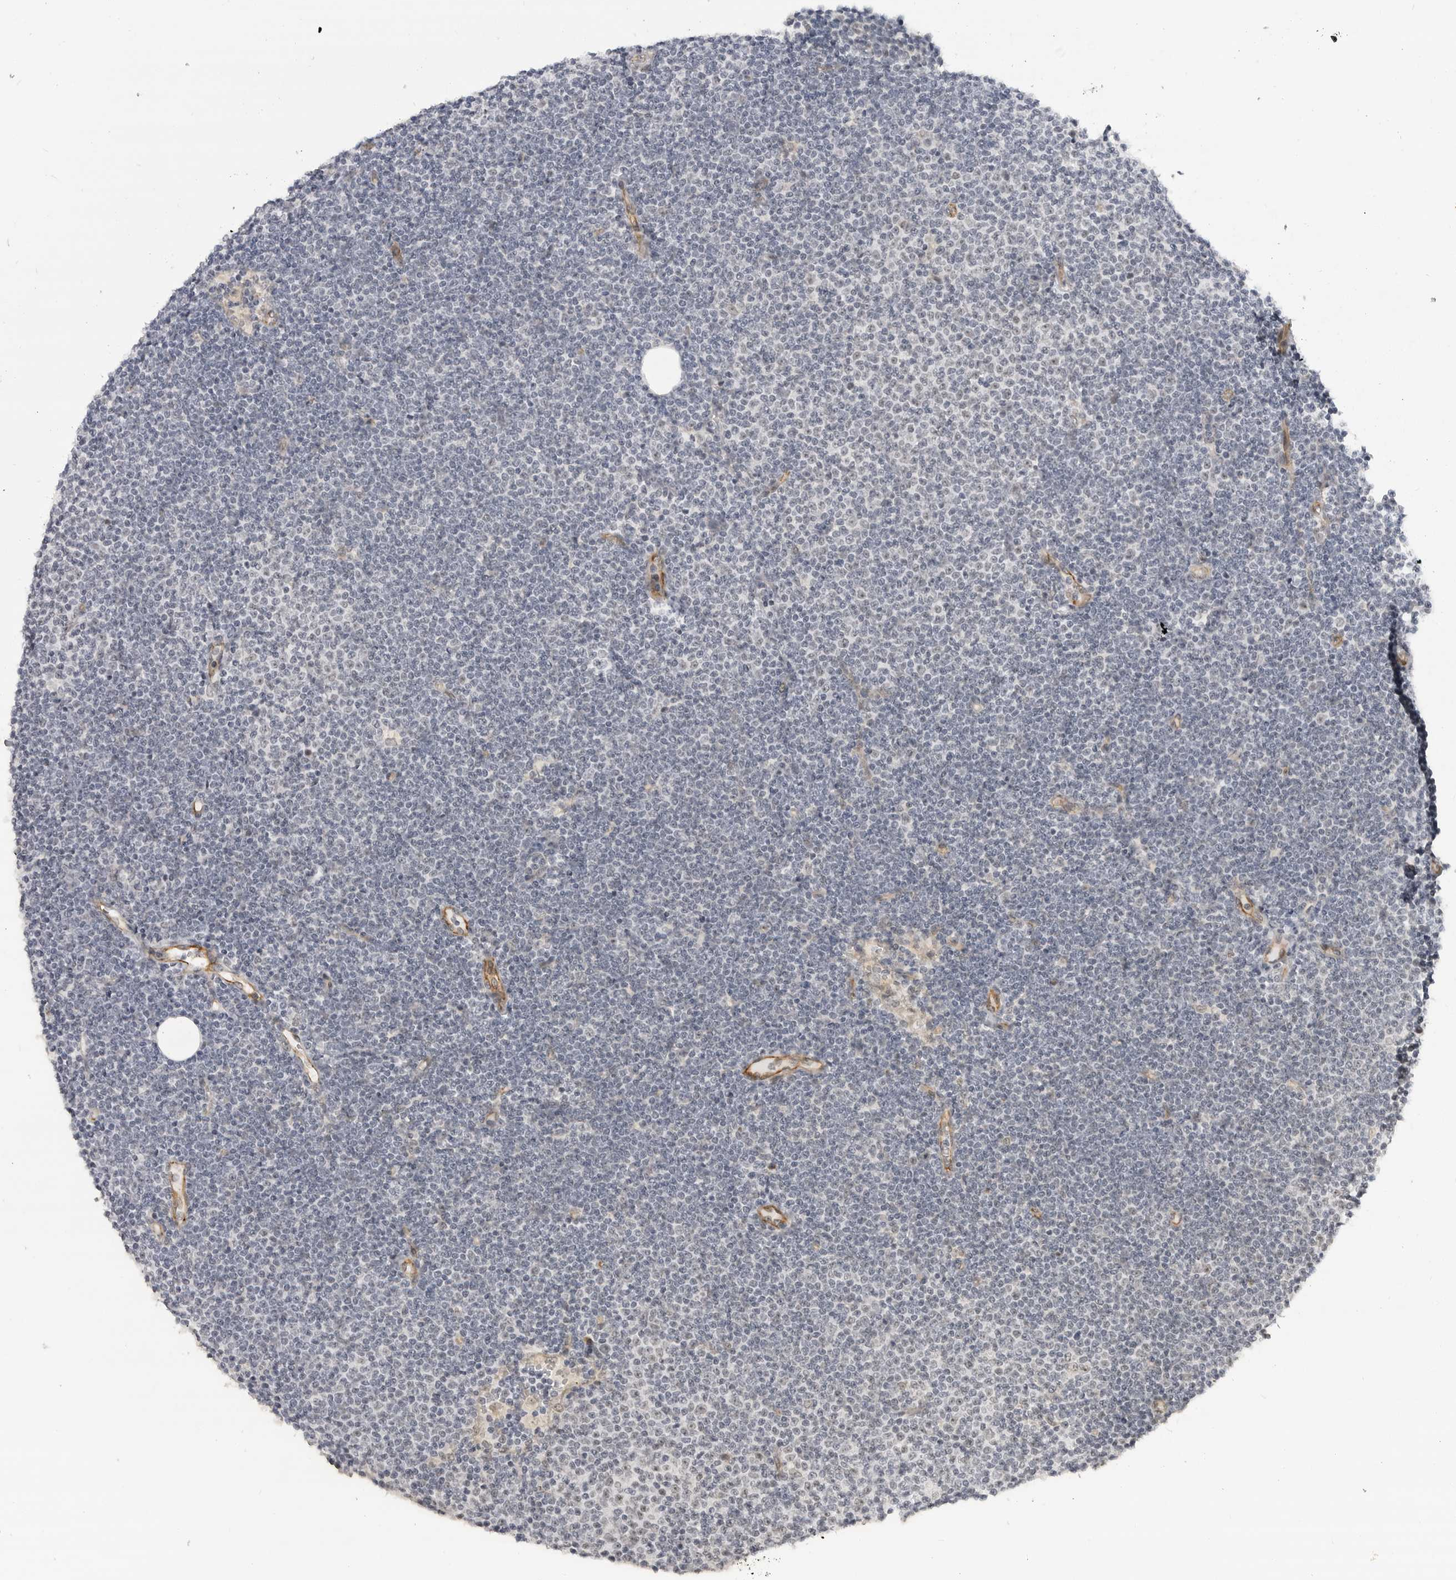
{"staining": {"intensity": "negative", "quantity": "none", "location": "none"}, "tissue": "lymphoma", "cell_type": "Tumor cells", "image_type": "cancer", "snomed": [{"axis": "morphology", "description": "Malignant lymphoma, non-Hodgkin's type, Low grade"}, {"axis": "topography", "description": "Lymph node"}], "caption": "Photomicrograph shows no significant protein expression in tumor cells of lymphoma.", "gene": "CEP295NL", "patient": {"sex": "female", "age": 53}}